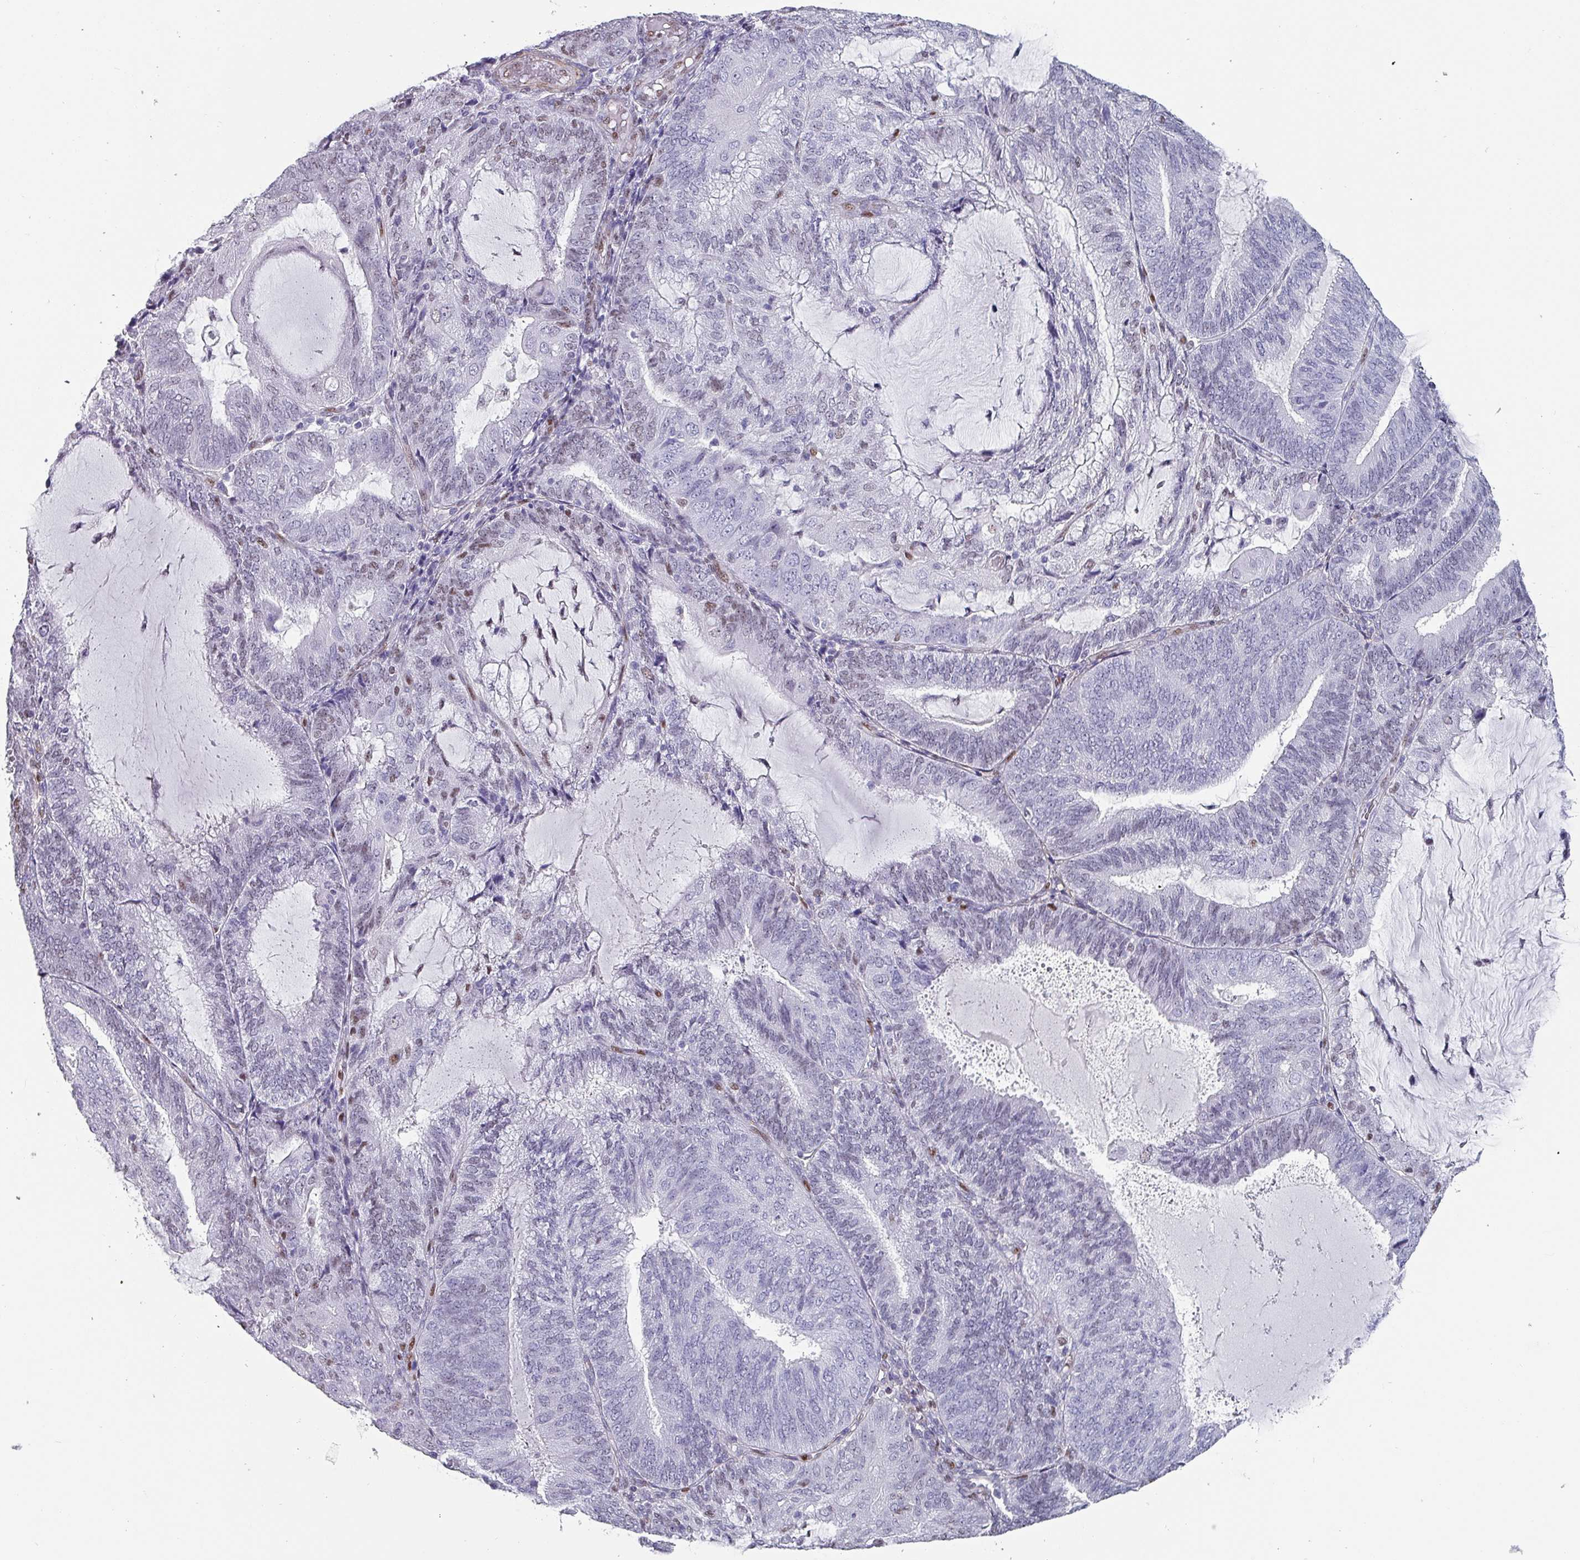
{"staining": {"intensity": "weak", "quantity": "<25%", "location": "nuclear"}, "tissue": "endometrial cancer", "cell_type": "Tumor cells", "image_type": "cancer", "snomed": [{"axis": "morphology", "description": "Adenocarcinoma, NOS"}, {"axis": "topography", "description": "Endometrium"}], "caption": "A high-resolution micrograph shows immunohistochemistry staining of endometrial cancer (adenocarcinoma), which exhibits no significant expression in tumor cells. (DAB immunohistochemistry visualized using brightfield microscopy, high magnification).", "gene": "ZNF816-ZNF321P", "patient": {"sex": "female", "age": 81}}